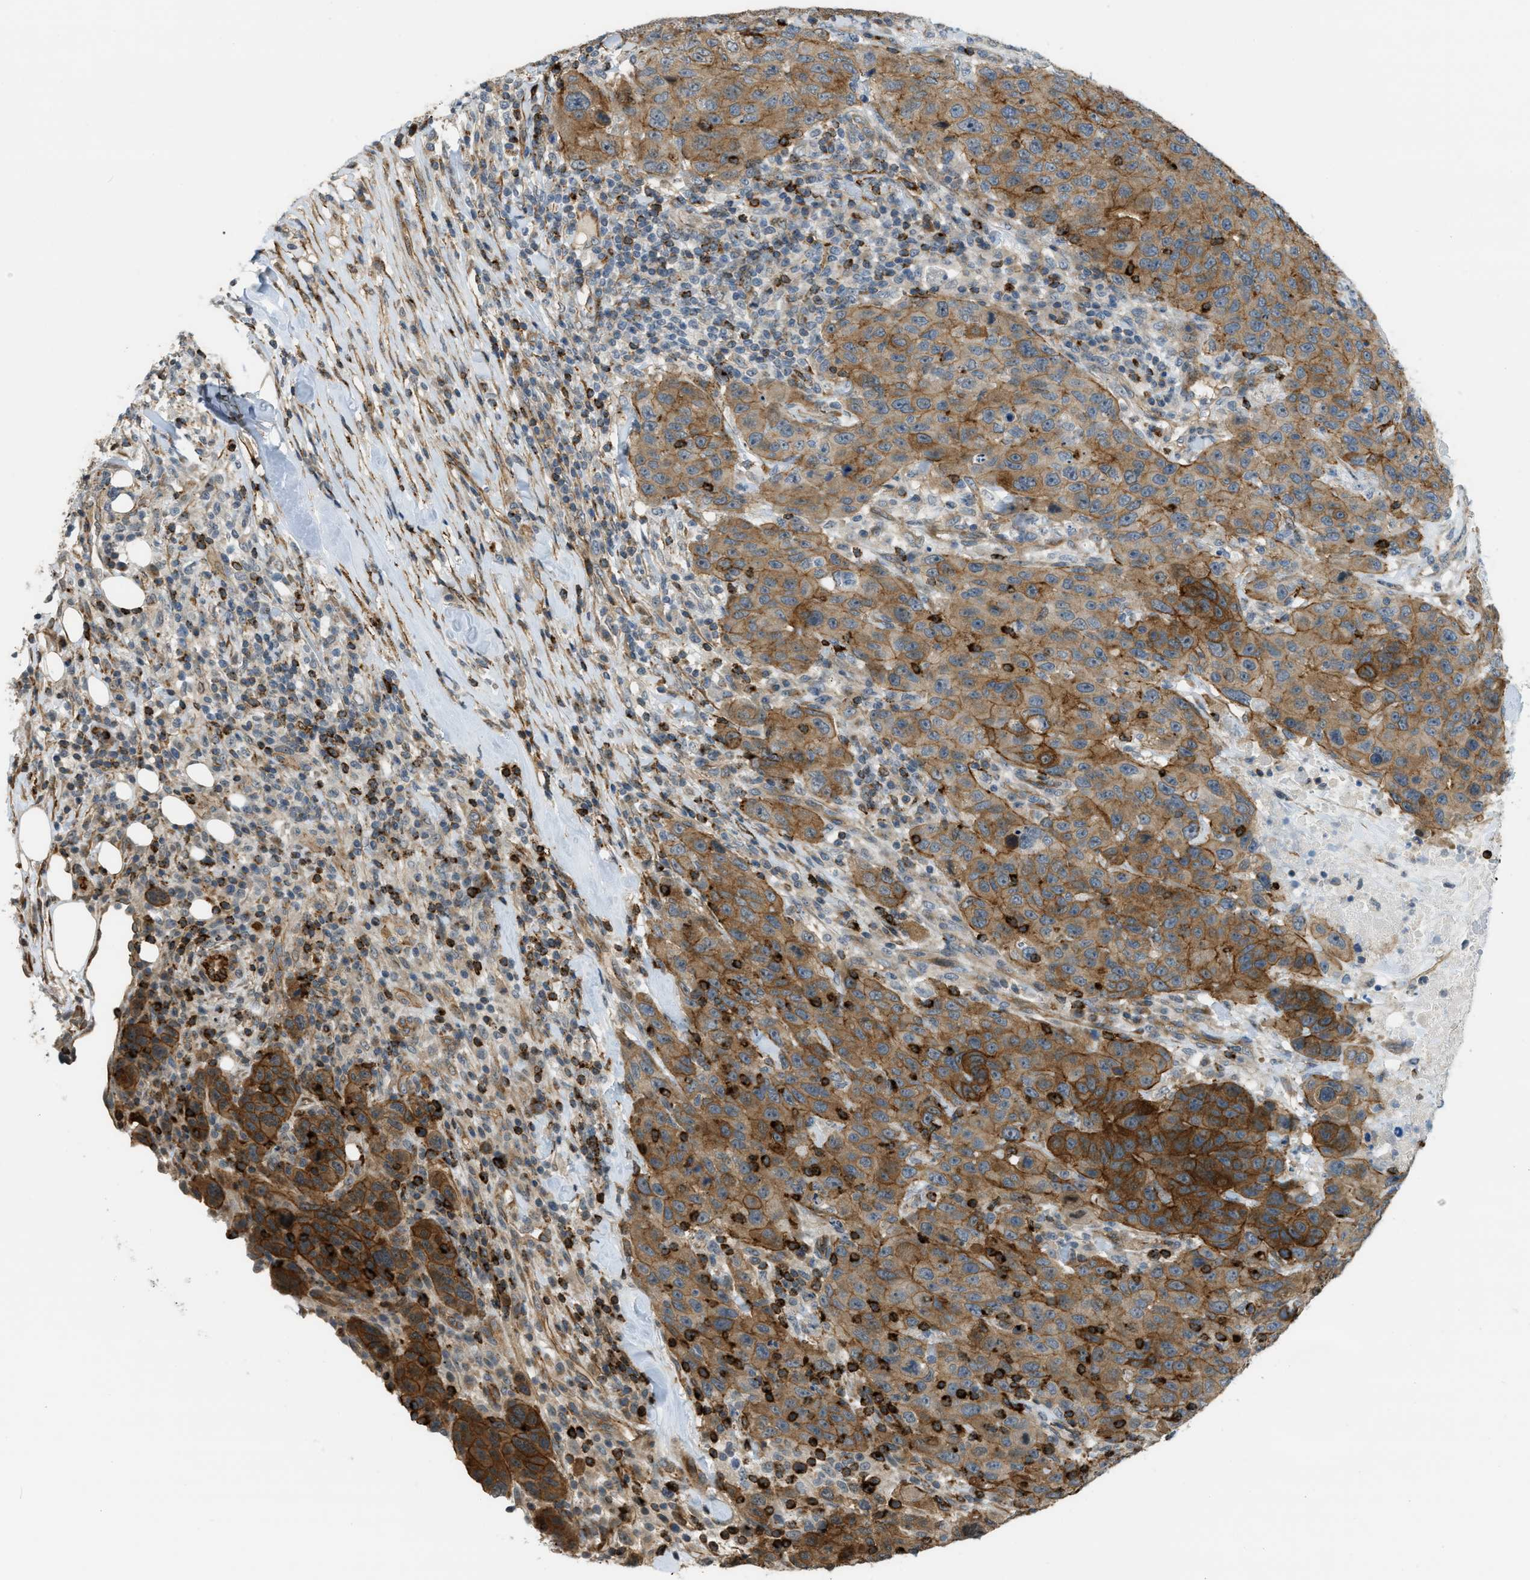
{"staining": {"intensity": "strong", "quantity": ">75%", "location": "cytoplasmic/membranous"}, "tissue": "breast cancer", "cell_type": "Tumor cells", "image_type": "cancer", "snomed": [{"axis": "morphology", "description": "Duct carcinoma"}, {"axis": "topography", "description": "Breast"}], "caption": "DAB (3,3'-diaminobenzidine) immunohistochemical staining of human breast cancer reveals strong cytoplasmic/membranous protein positivity in about >75% of tumor cells.", "gene": "KIAA1671", "patient": {"sex": "female", "age": 37}}